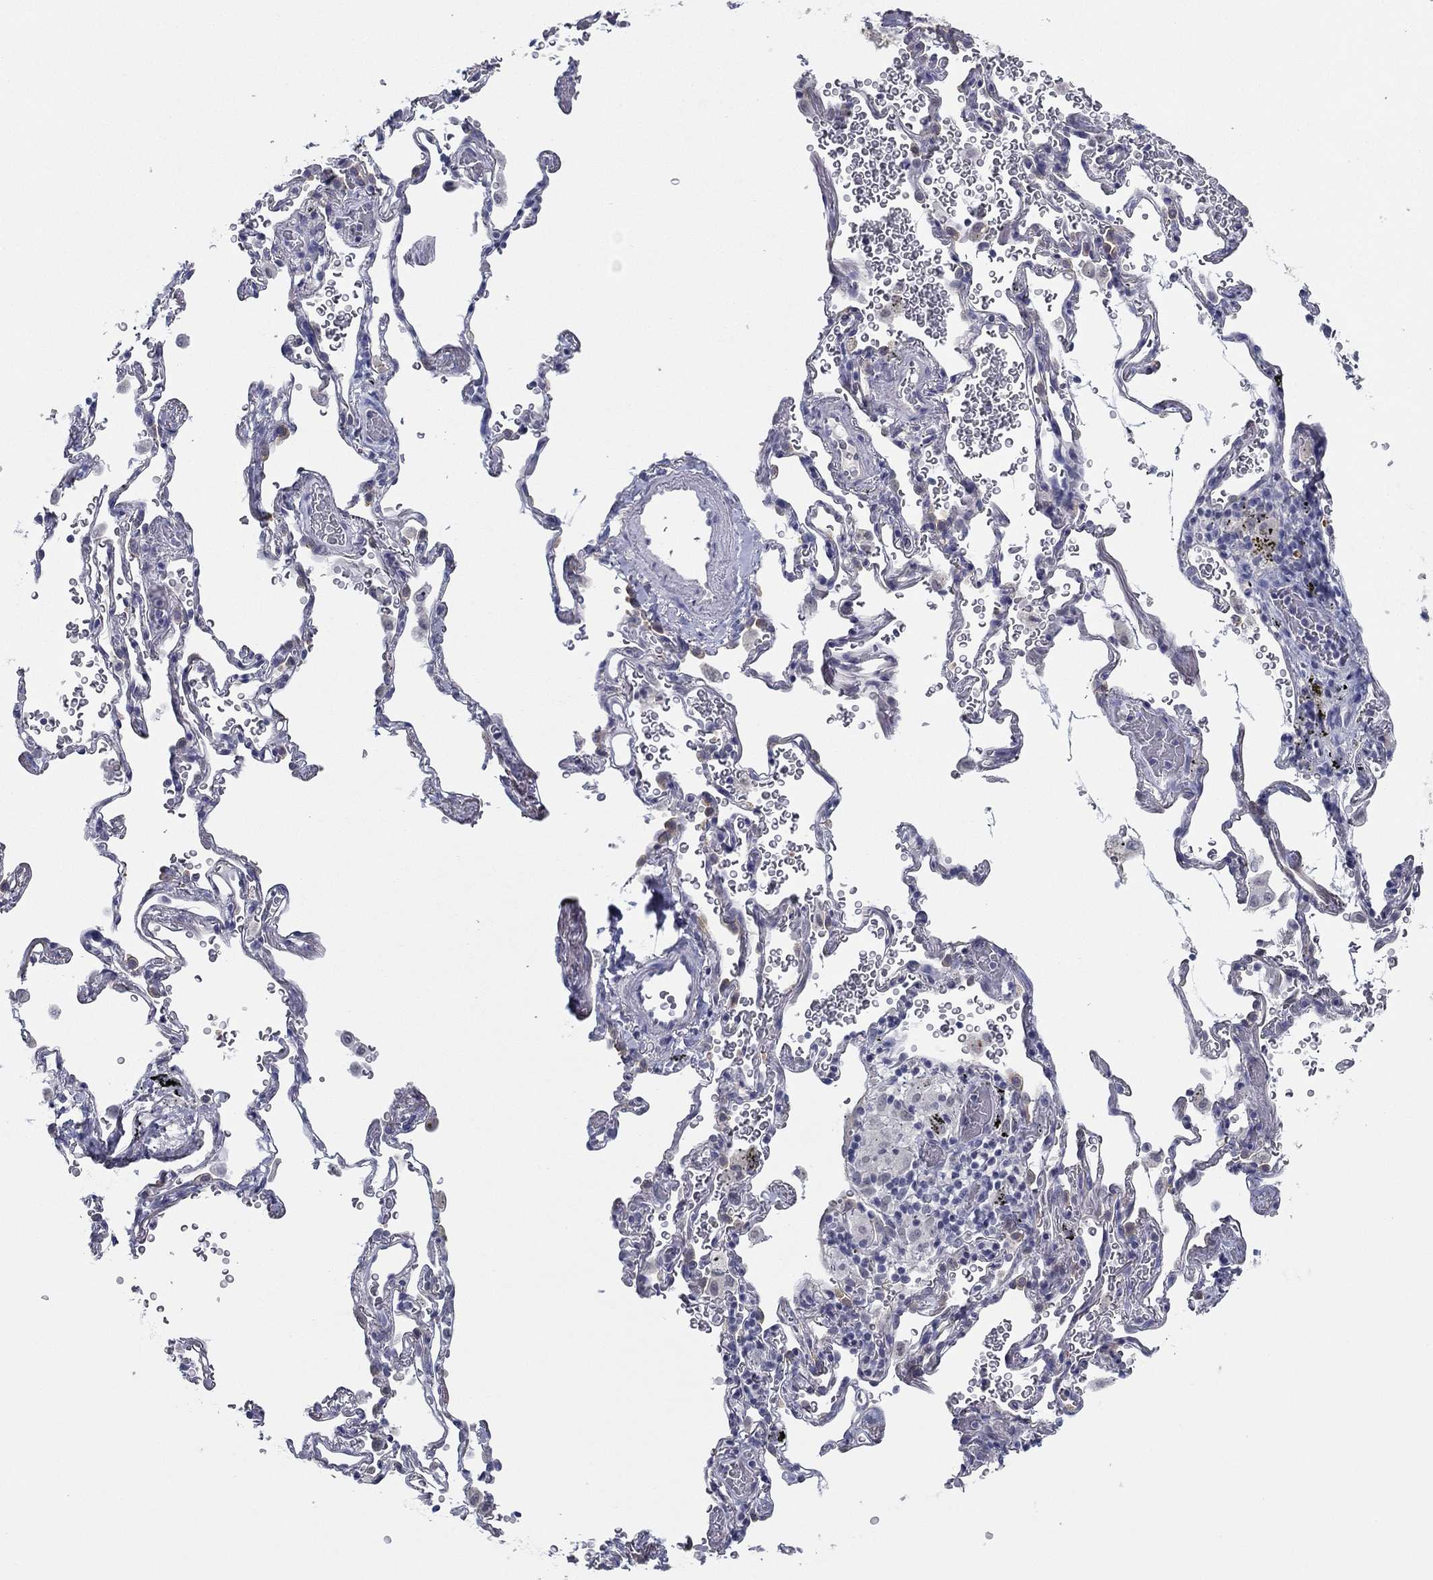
{"staining": {"intensity": "negative", "quantity": "none", "location": "none"}, "tissue": "soft tissue", "cell_type": "Fibroblasts", "image_type": "normal", "snomed": [{"axis": "morphology", "description": "Normal tissue, NOS"}, {"axis": "morphology", "description": "Adenocarcinoma, NOS"}, {"axis": "topography", "description": "Cartilage tissue"}, {"axis": "topography", "description": "Lung"}], "caption": "Soft tissue stained for a protein using immunohistochemistry (IHC) displays no expression fibroblasts.", "gene": "PLS1", "patient": {"sex": "male", "age": 59}}